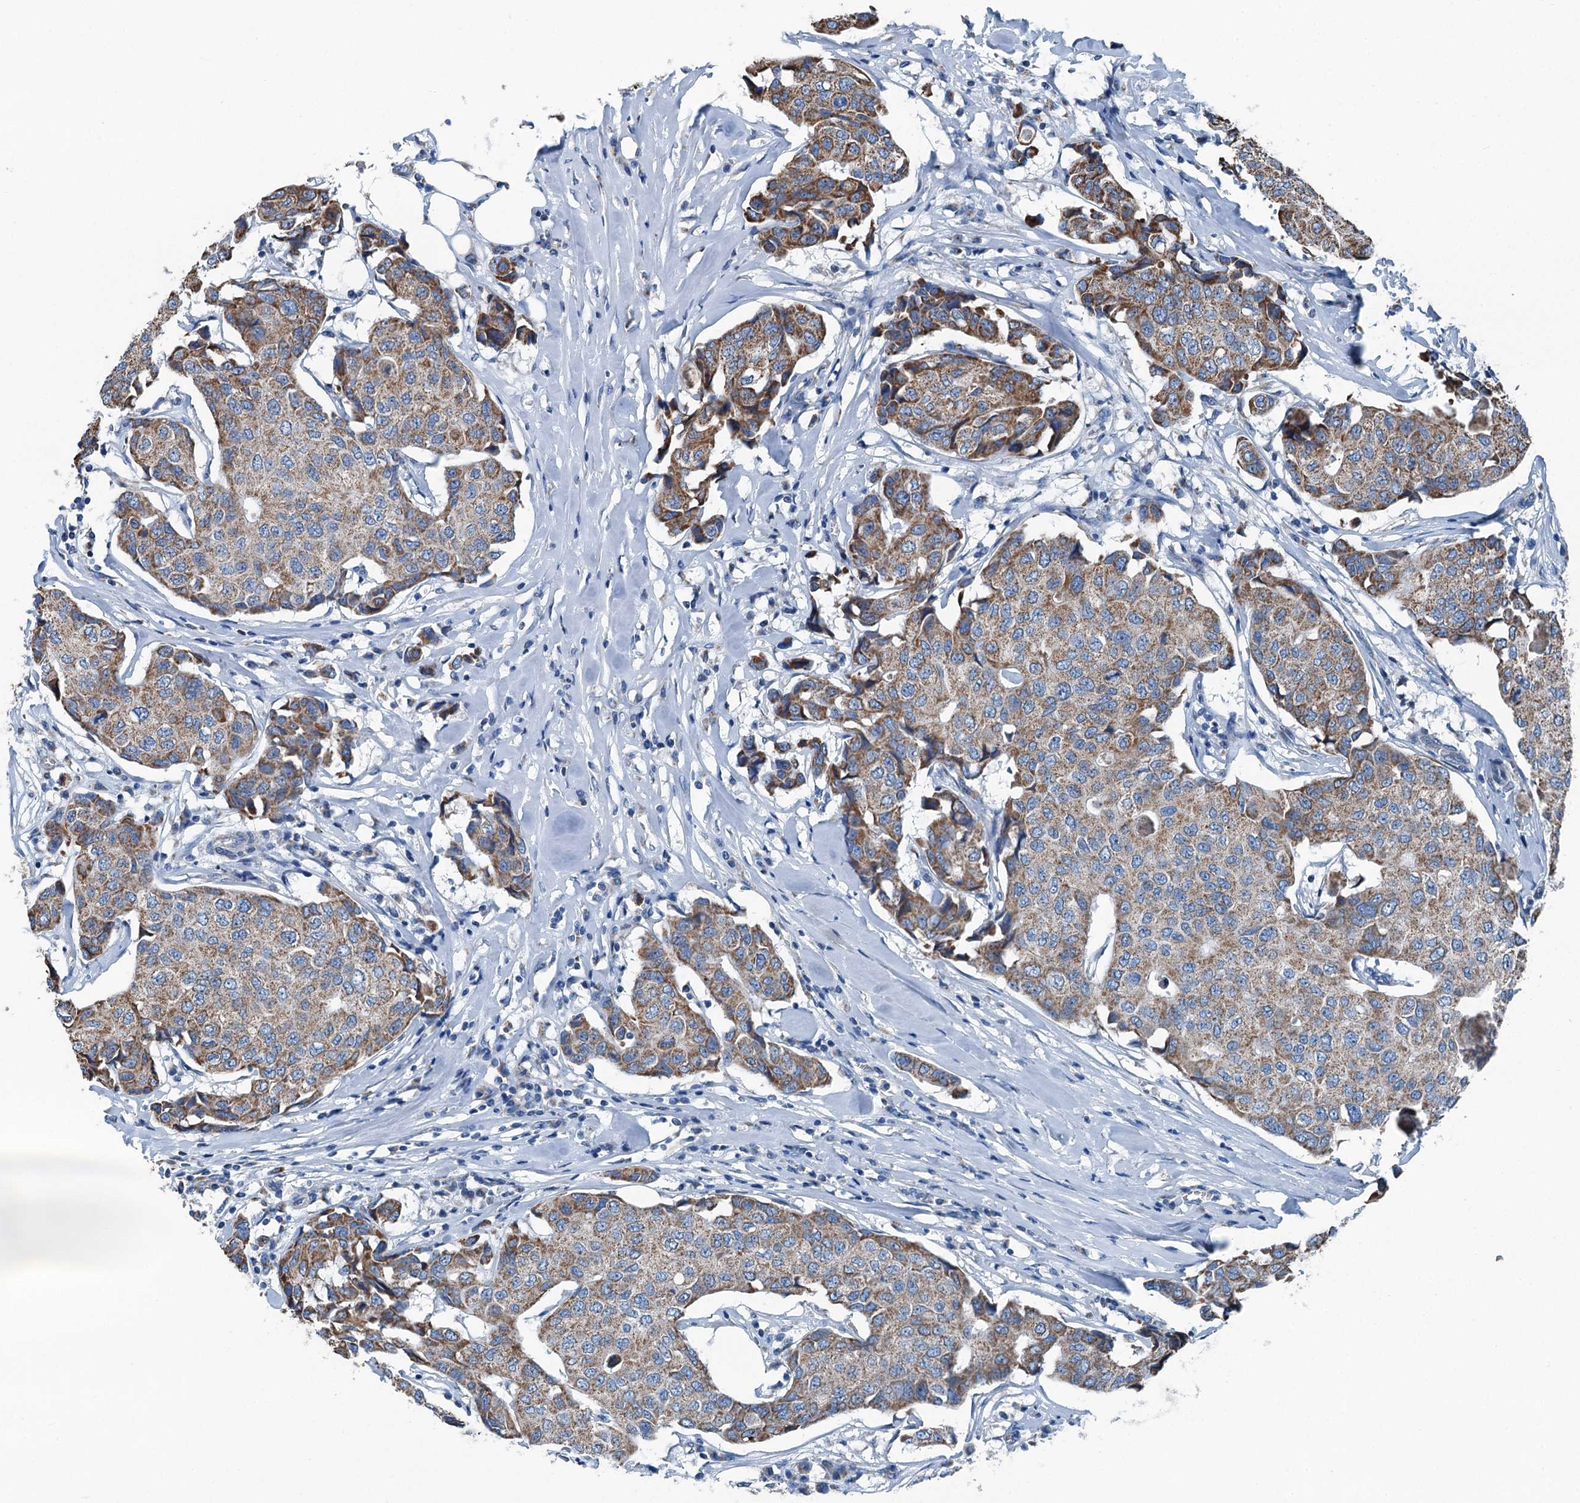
{"staining": {"intensity": "moderate", "quantity": ">75%", "location": "cytoplasmic/membranous"}, "tissue": "breast cancer", "cell_type": "Tumor cells", "image_type": "cancer", "snomed": [{"axis": "morphology", "description": "Duct carcinoma"}, {"axis": "topography", "description": "Breast"}], "caption": "An immunohistochemistry image of tumor tissue is shown. Protein staining in brown shows moderate cytoplasmic/membranous positivity in breast infiltrating ductal carcinoma within tumor cells.", "gene": "TRPT1", "patient": {"sex": "female", "age": 80}}